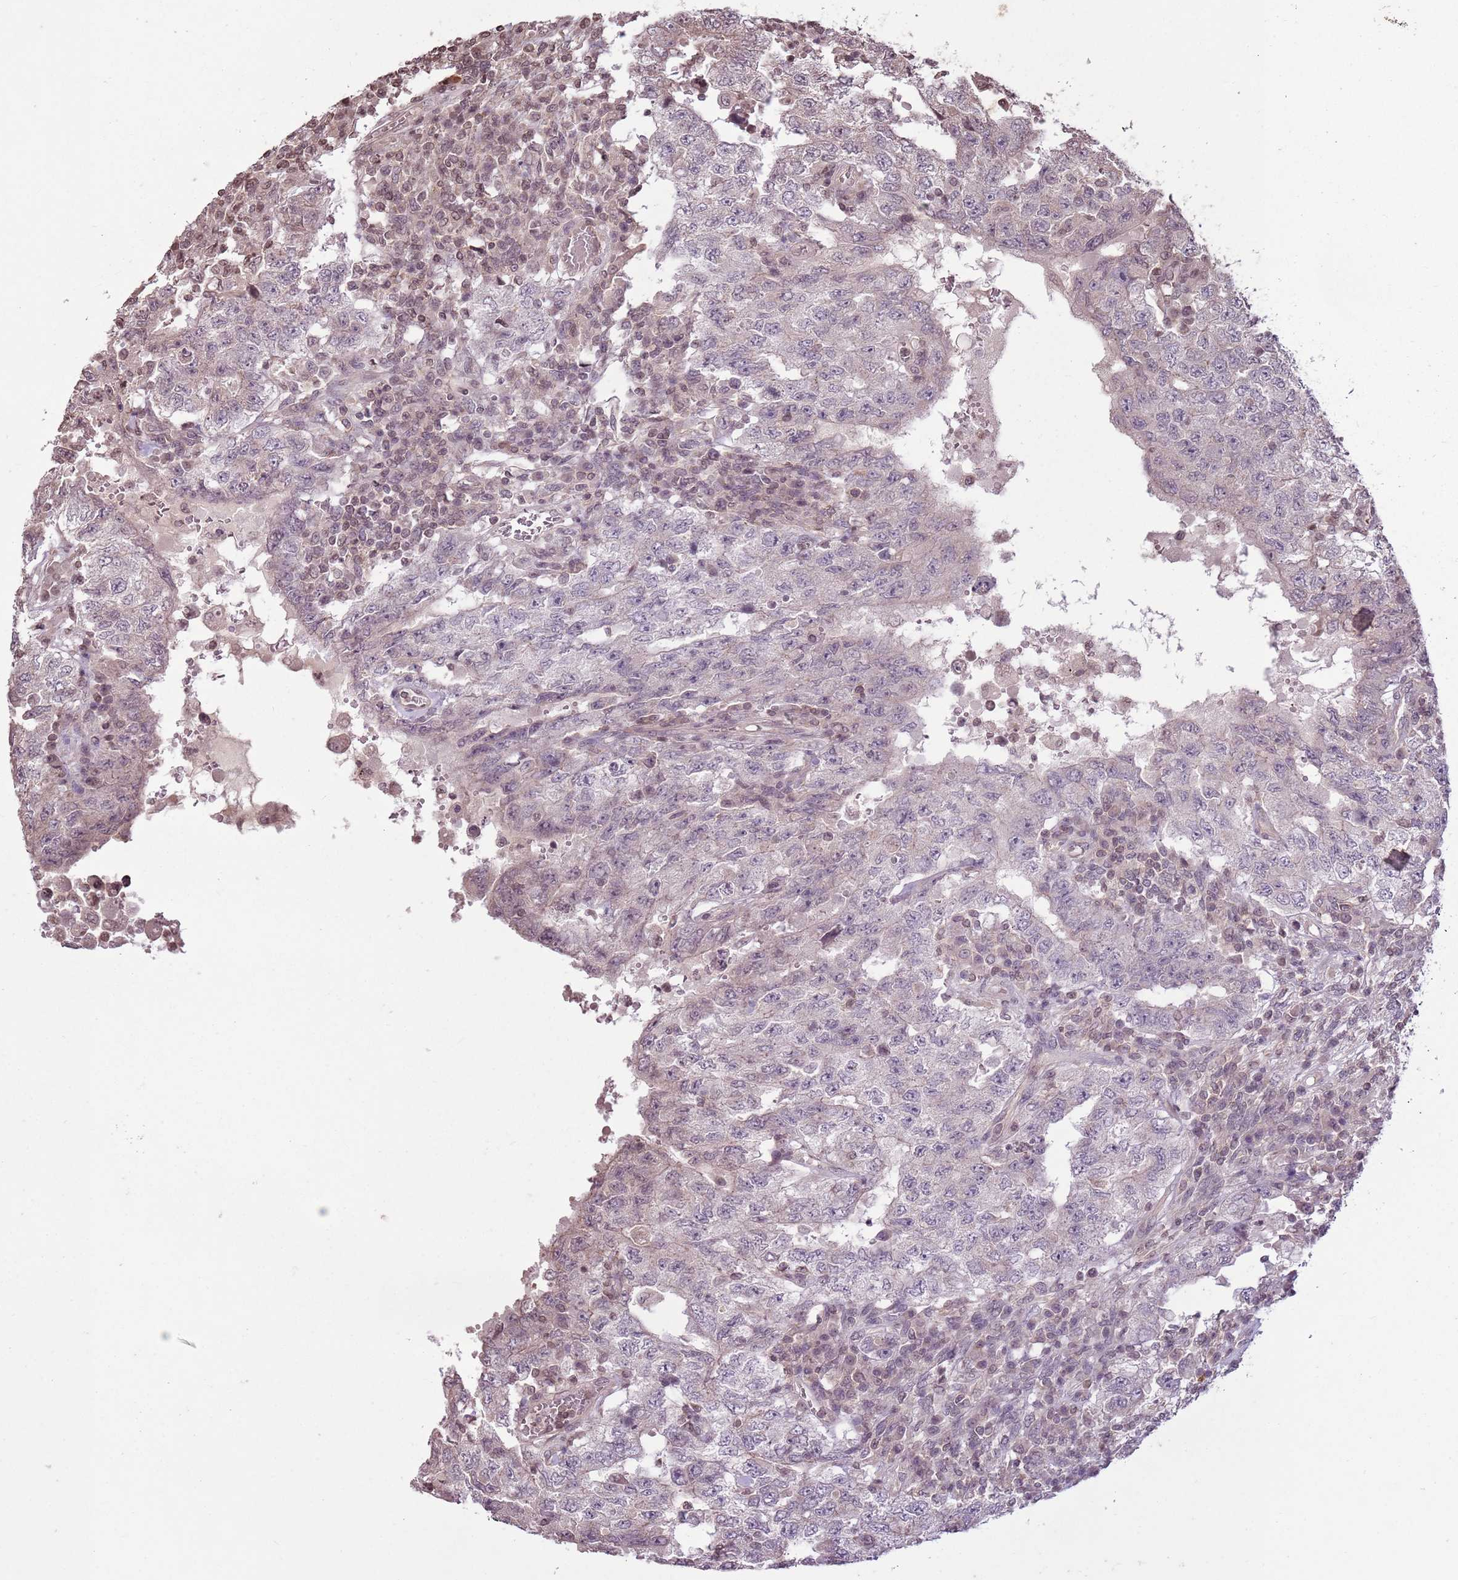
{"staining": {"intensity": "negative", "quantity": "none", "location": "none"}, "tissue": "testis cancer", "cell_type": "Tumor cells", "image_type": "cancer", "snomed": [{"axis": "morphology", "description": "Carcinoma, Embryonal, NOS"}, {"axis": "topography", "description": "Testis"}], "caption": "A high-resolution image shows immunohistochemistry (IHC) staining of testis cancer (embryonal carcinoma), which reveals no significant positivity in tumor cells.", "gene": "CAPN9", "patient": {"sex": "male", "age": 26}}